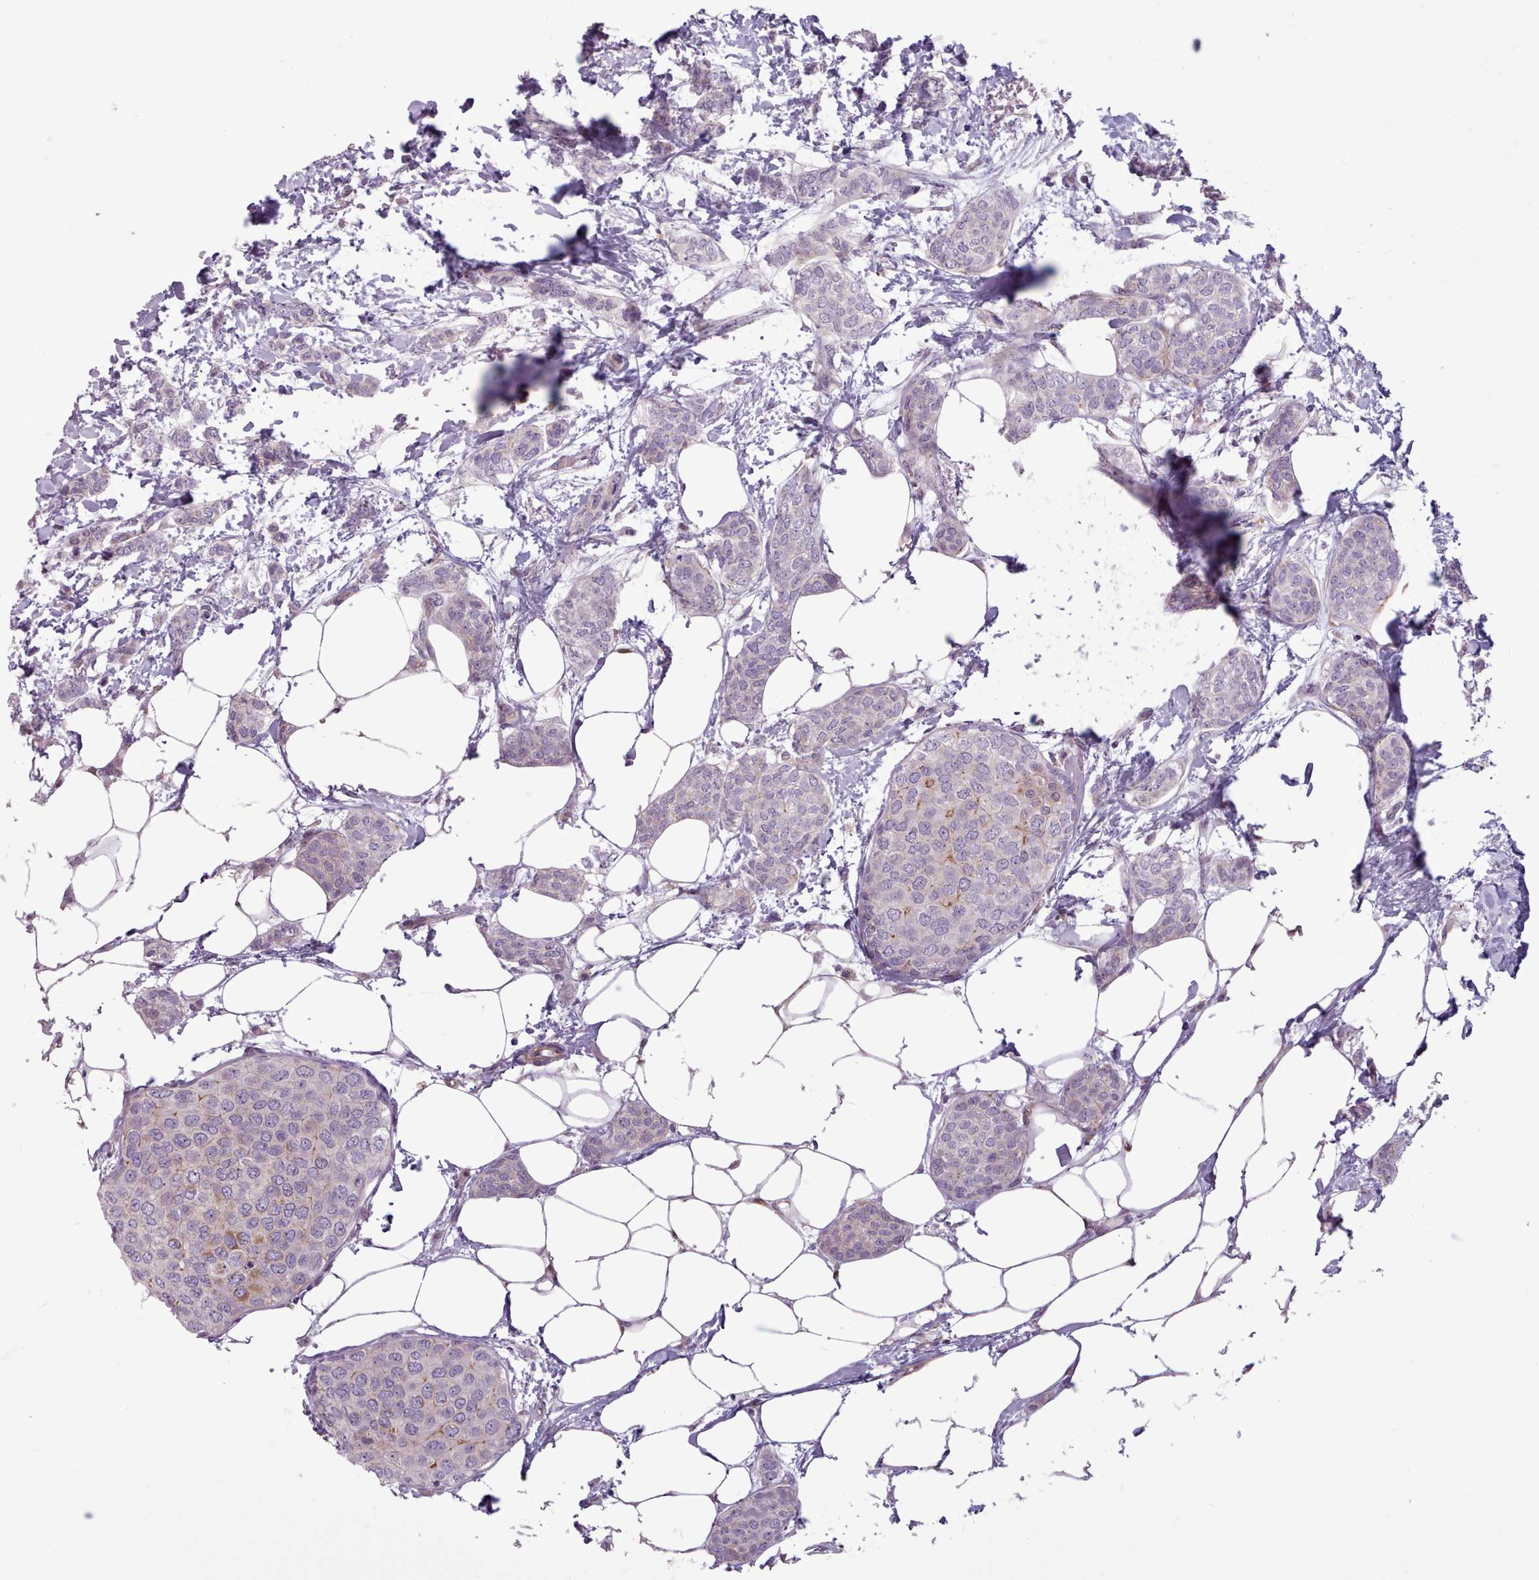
{"staining": {"intensity": "moderate", "quantity": "<25%", "location": "cytoplasmic/membranous"}, "tissue": "breast cancer", "cell_type": "Tumor cells", "image_type": "cancer", "snomed": [{"axis": "morphology", "description": "Duct carcinoma"}, {"axis": "topography", "description": "Breast"}], "caption": "Tumor cells reveal moderate cytoplasmic/membranous positivity in approximately <25% of cells in breast invasive ductal carcinoma.", "gene": "SLURP1", "patient": {"sex": "female", "age": 72}}